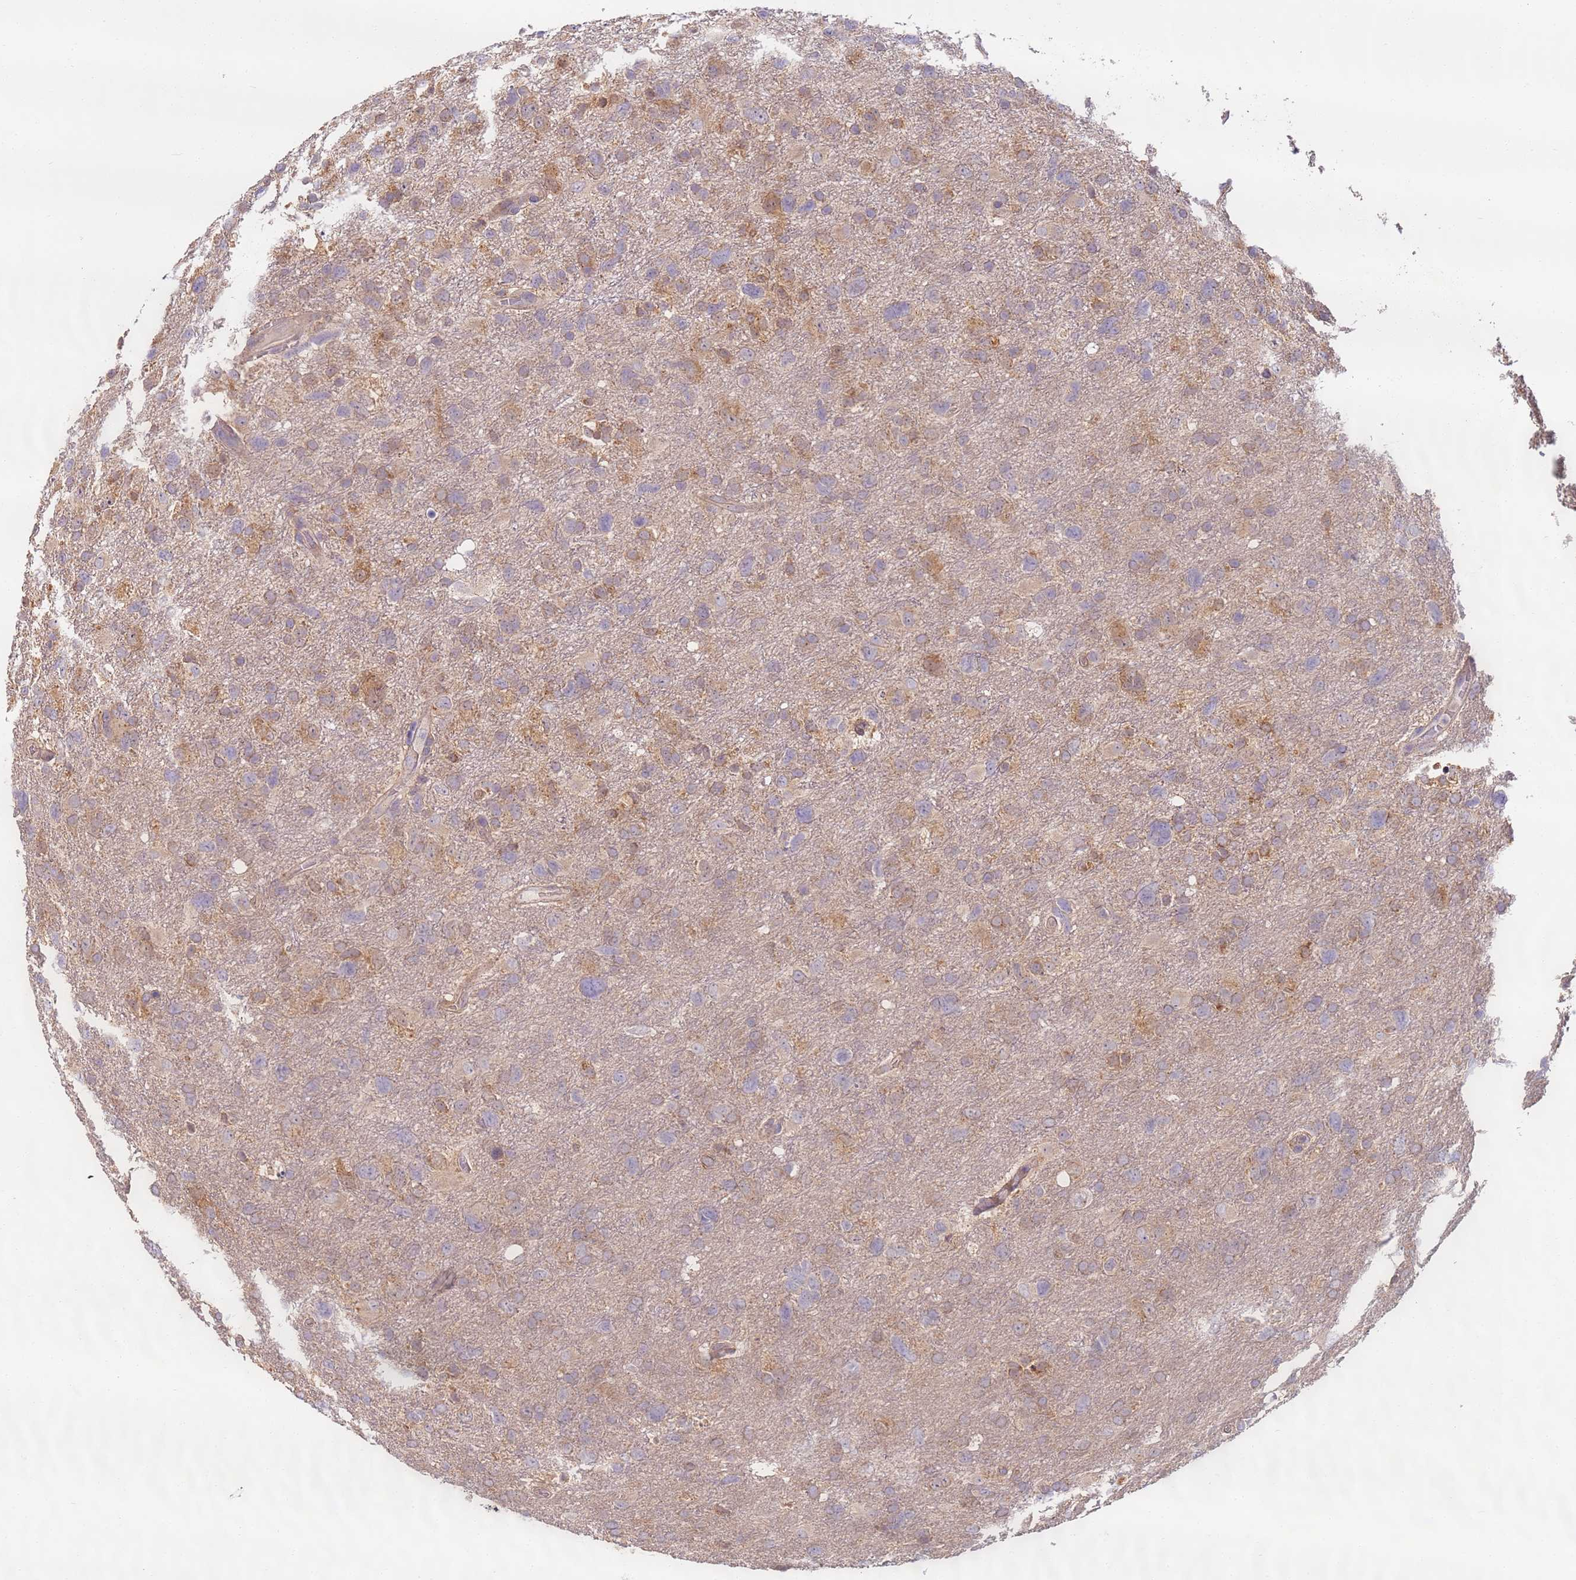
{"staining": {"intensity": "moderate", "quantity": "<25%", "location": "cytoplasmic/membranous"}, "tissue": "glioma", "cell_type": "Tumor cells", "image_type": "cancer", "snomed": [{"axis": "morphology", "description": "Glioma, malignant, High grade"}, {"axis": "topography", "description": "Brain"}], "caption": "Immunohistochemical staining of human high-grade glioma (malignant) shows low levels of moderate cytoplasmic/membranous protein staining in approximately <25% of tumor cells.", "gene": "TIGAR", "patient": {"sex": "male", "age": 61}}